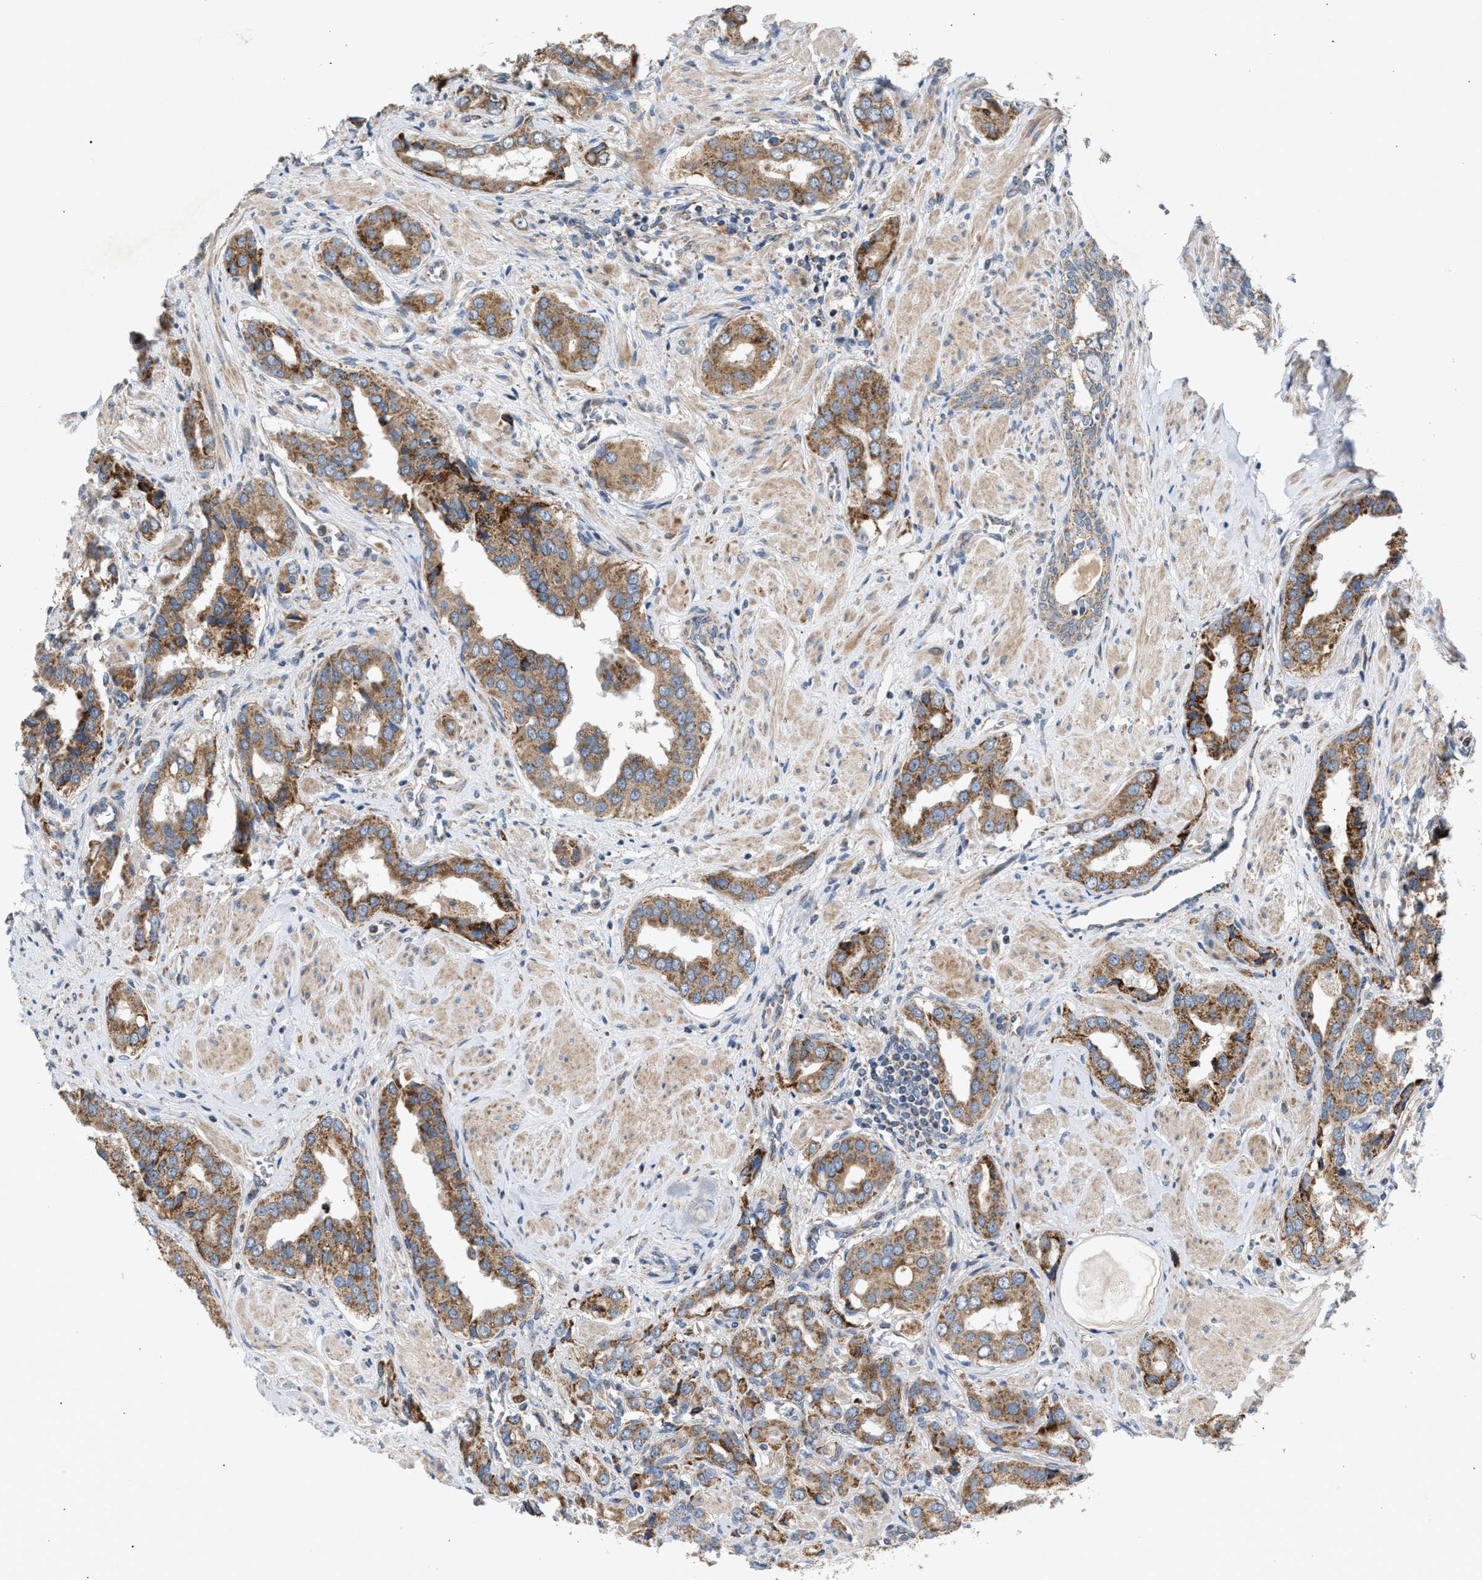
{"staining": {"intensity": "moderate", "quantity": ">75%", "location": "cytoplasmic/membranous"}, "tissue": "prostate cancer", "cell_type": "Tumor cells", "image_type": "cancer", "snomed": [{"axis": "morphology", "description": "Adenocarcinoma, High grade"}, {"axis": "topography", "description": "Prostate"}], "caption": "Immunohistochemical staining of human prostate cancer (adenocarcinoma (high-grade)) exhibits moderate cytoplasmic/membranous protein expression in approximately >75% of tumor cells.", "gene": "TACO1", "patient": {"sex": "male", "age": 52}}